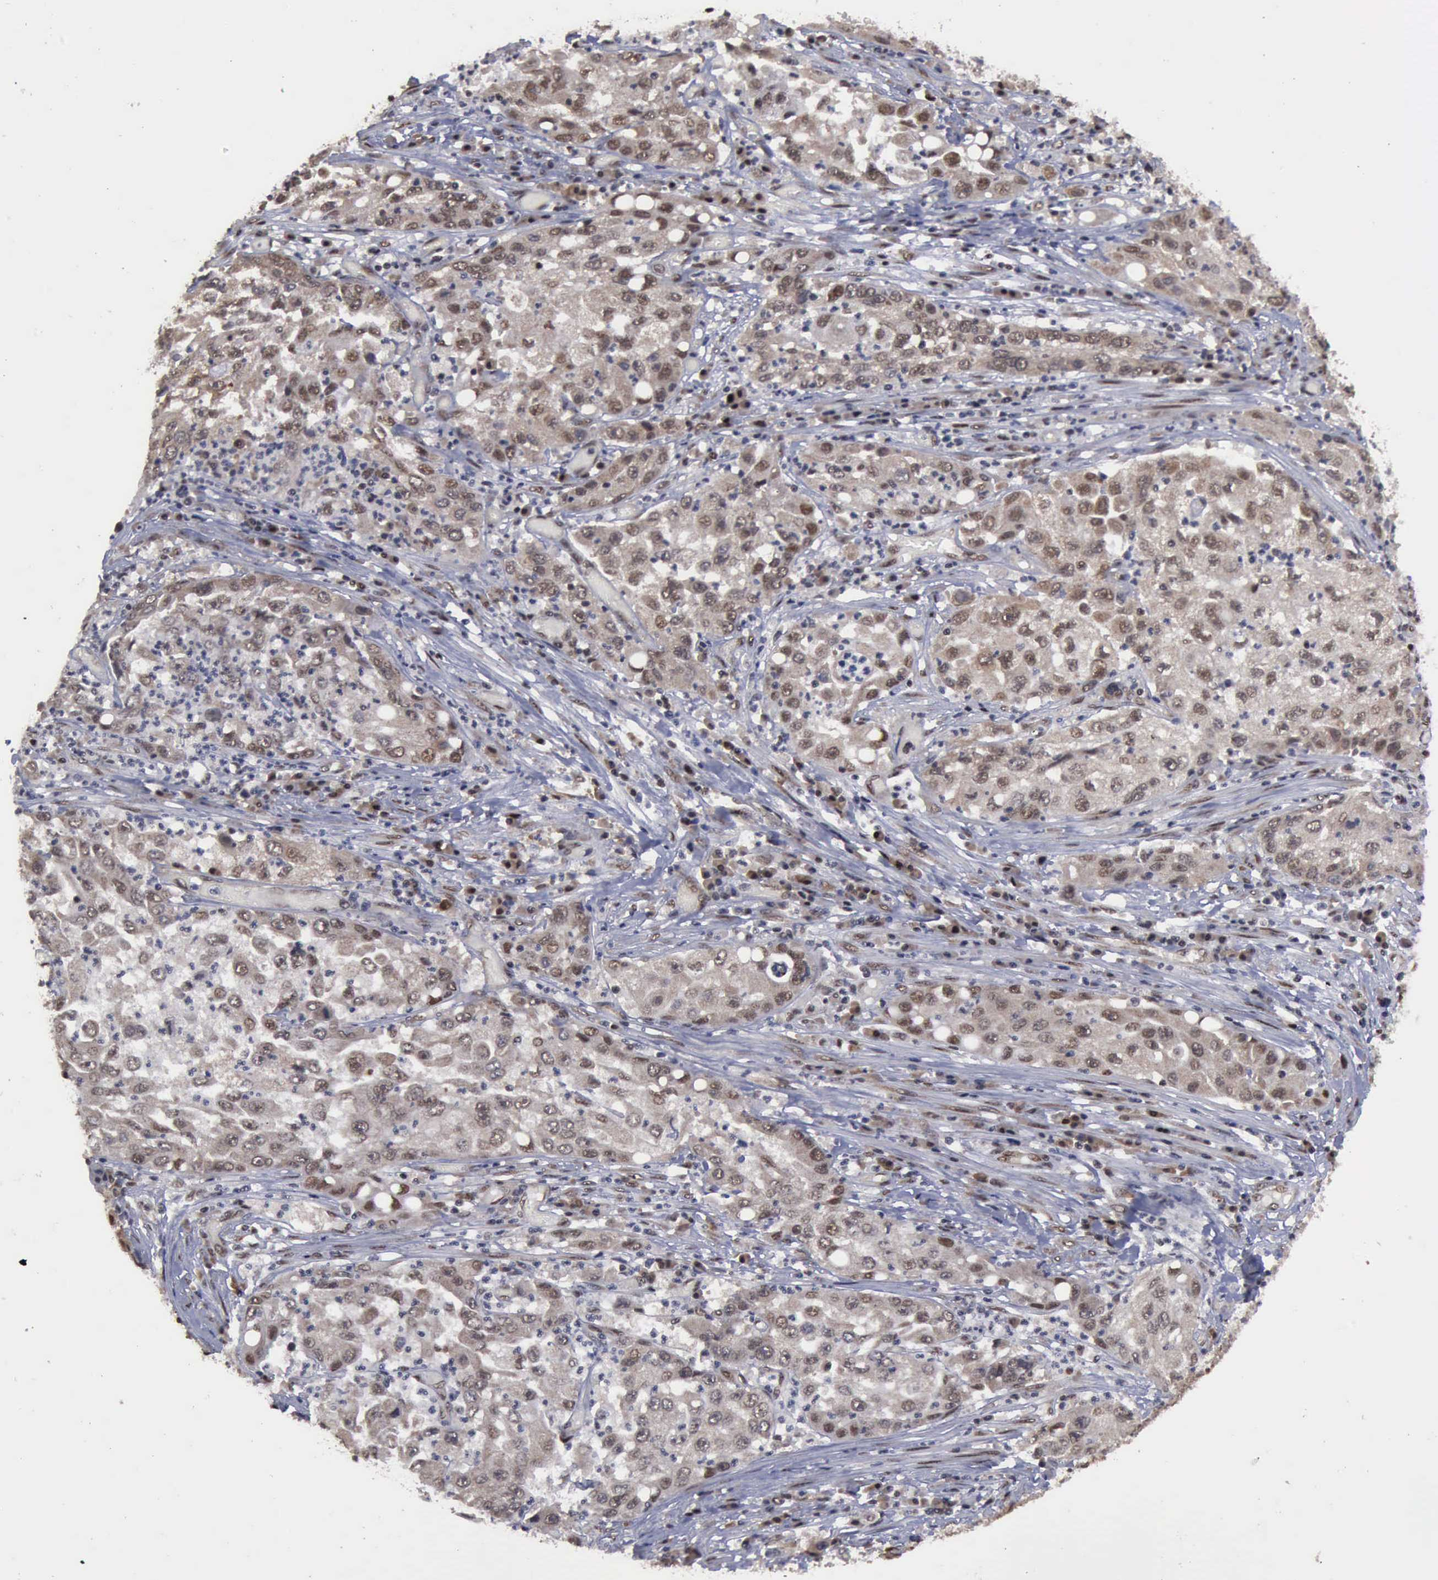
{"staining": {"intensity": "weak", "quantity": ">75%", "location": "cytoplasmic/membranous,nuclear"}, "tissue": "cervical cancer", "cell_type": "Tumor cells", "image_type": "cancer", "snomed": [{"axis": "morphology", "description": "Squamous cell carcinoma, NOS"}, {"axis": "topography", "description": "Cervix"}], "caption": "This is a histology image of immunohistochemistry (IHC) staining of squamous cell carcinoma (cervical), which shows weak staining in the cytoplasmic/membranous and nuclear of tumor cells.", "gene": "RTCB", "patient": {"sex": "female", "age": 36}}